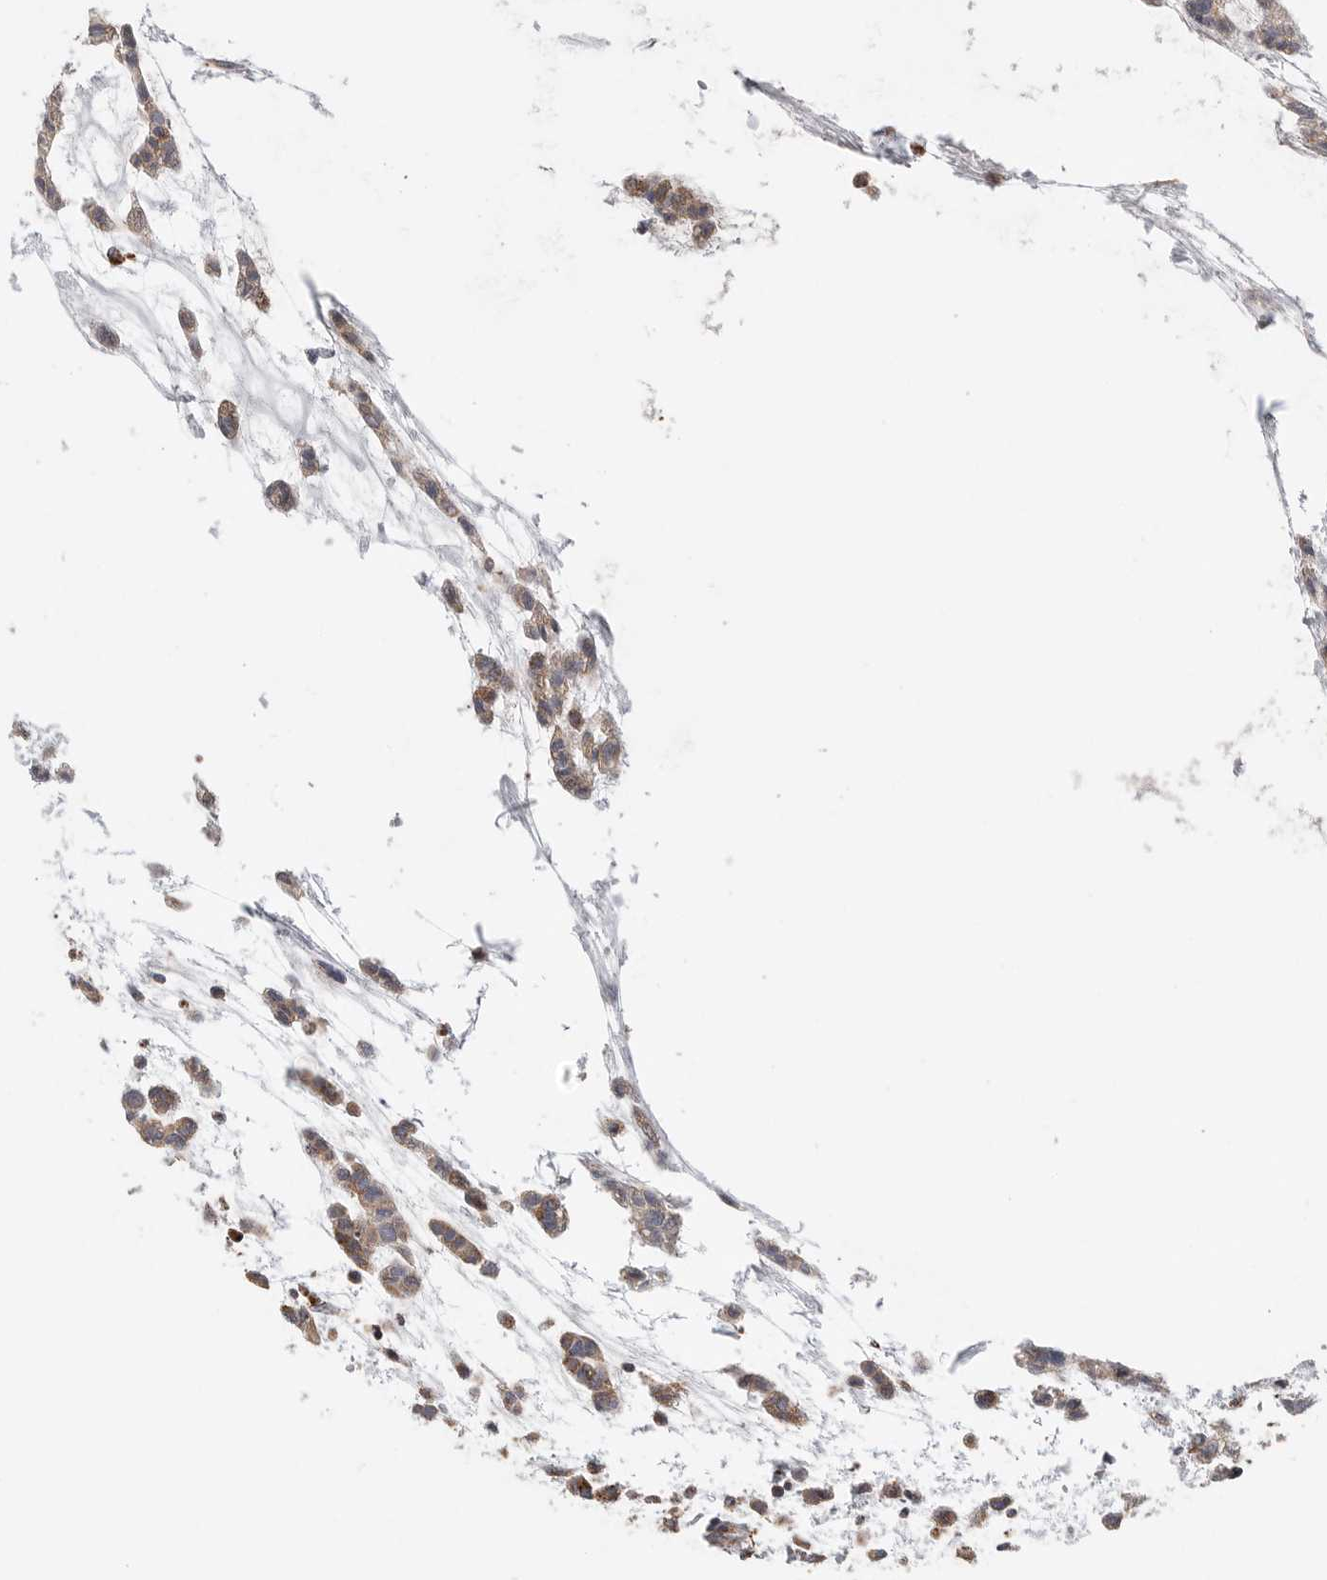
{"staining": {"intensity": "moderate", "quantity": ">75%", "location": "cytoplasmic/membranous"}, "tissue": "head and neck cancer", "cell_type": "Tumor cells", "image_type": "cancer", "snomed": [{"axis": "morphology", "description": "Adenocarcinoma, NOS"}, {"axis": "morphology", "description": "Adenoma, NOS"}, {"axis": "topography", "description": "Head-Neck"}], "caption": "Immunohistochemistry (IHC) of head and neck adenoma displays medium levels of moderate cytoplasmic/membranous expression in about >75% of tumor cells.", "gene": "GALNS", "patient": {"sex": "female", "age": 55}}